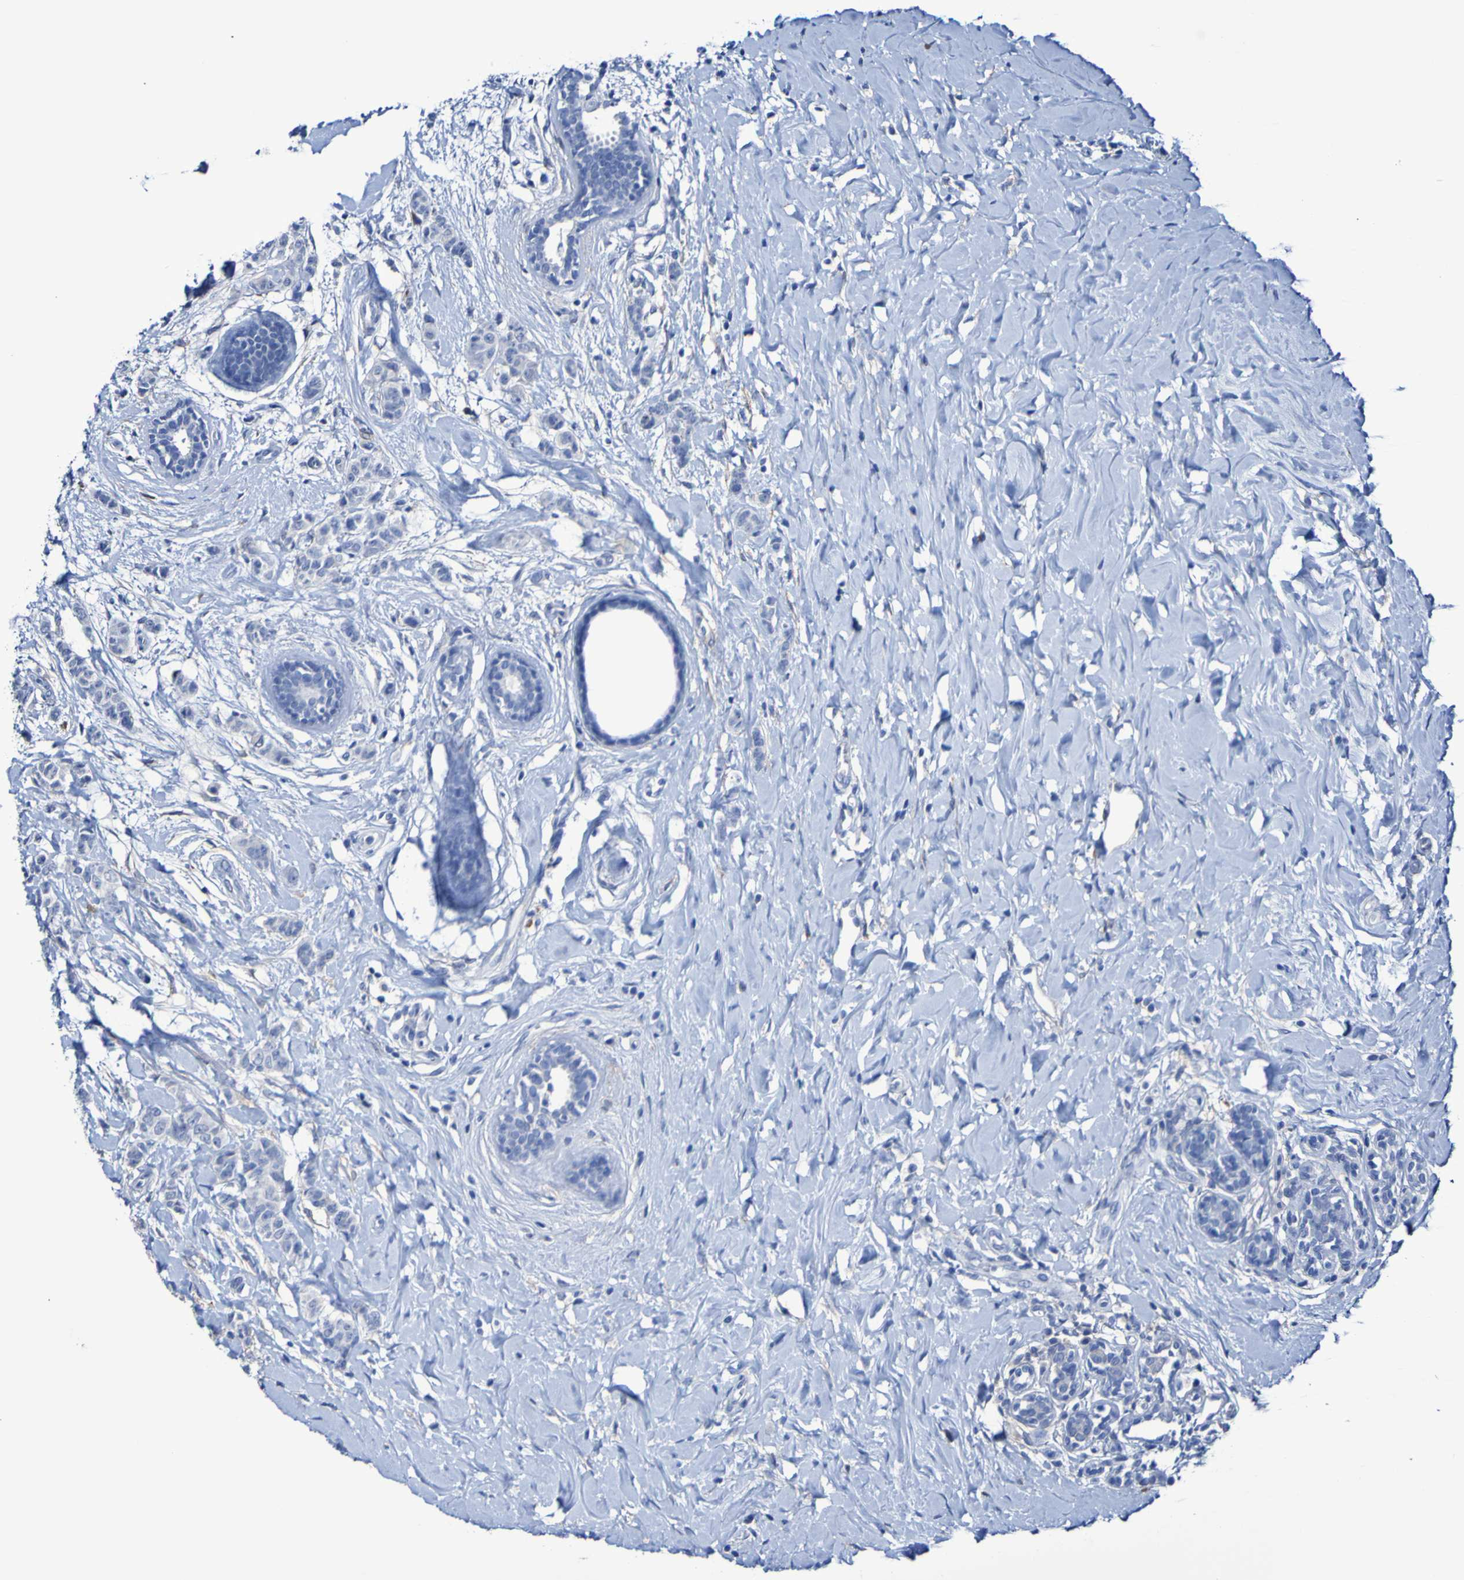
{"staining": {"intensity": "negative", "quantity": "none", "location": "none"}, "tissue": "breast cancer", "cell_type": "Tumor cells", "image_type": "cancer", "snomed": [{"axis": "morphology", "description": "Normal tissue, NOS"}, {"axis": "morphology", "description": "Duct carcinoma"}, {"axis": "topography", "description": "Breast"}], "caption": "DAB immunohistochemical staining of human breast cancer demonstrates no significant staining in tumor cells.", "gene": "SGCB", "patient": {"sex": "female", "age": 40}}